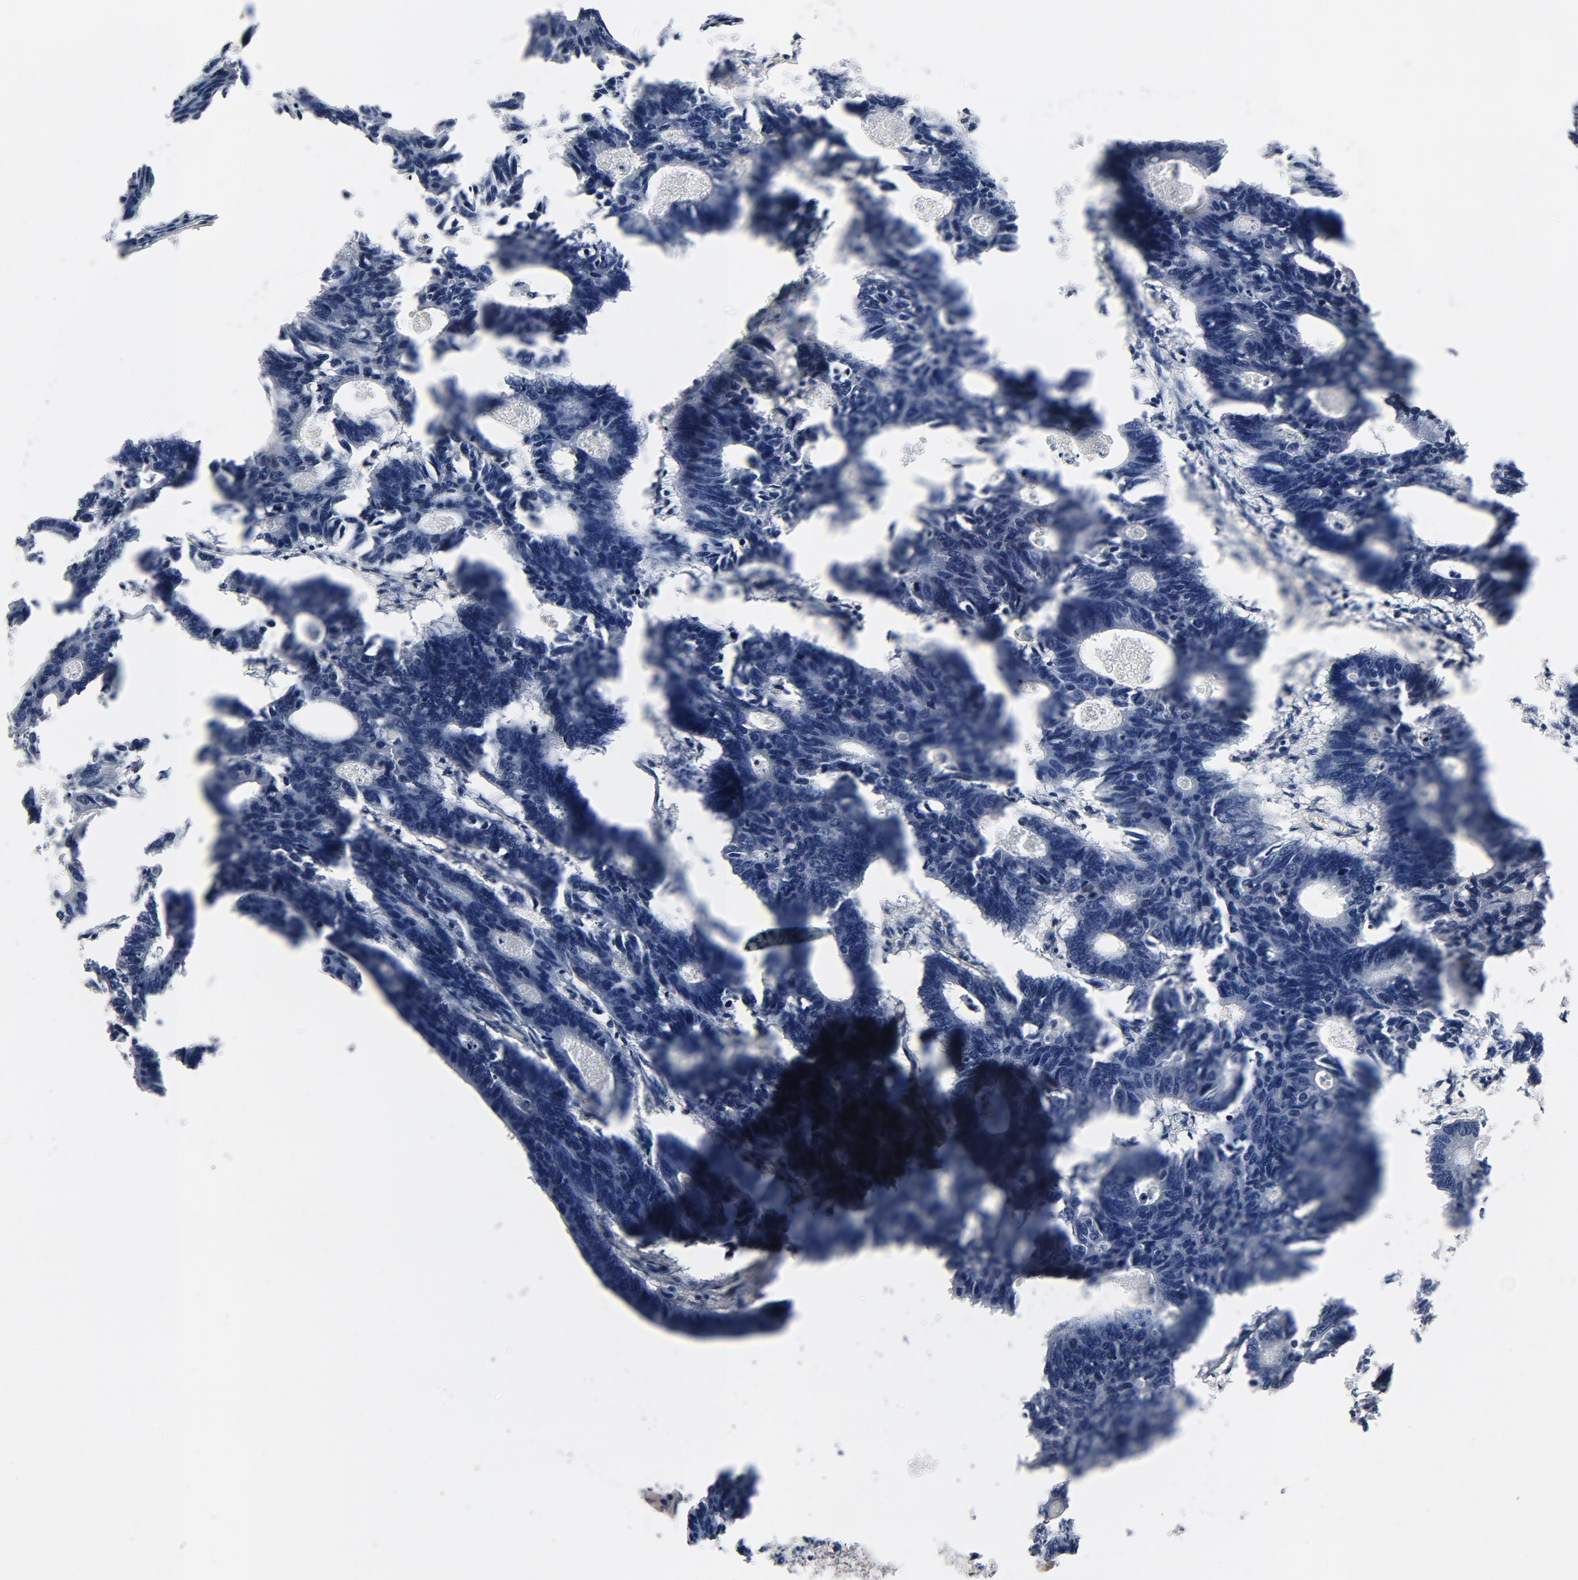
{"staining": {"intensity": "negative", "quantity": "none", "location": "none"}, "tissue": "colorectal cancer", "cell_type": "Tumor cells", "image_type": "cancer", "snomed": [{"axis": "morphology", "description": "Adenocarcinoma, NOS"}, {"axis": "topography", "description": "Colon"}], "caption": "Tumor cells are negative for brown protein staining in colorectal adenocarcinoma.", "gene": "NFKB1", "patient": {"sex": "female", "age": 55}}